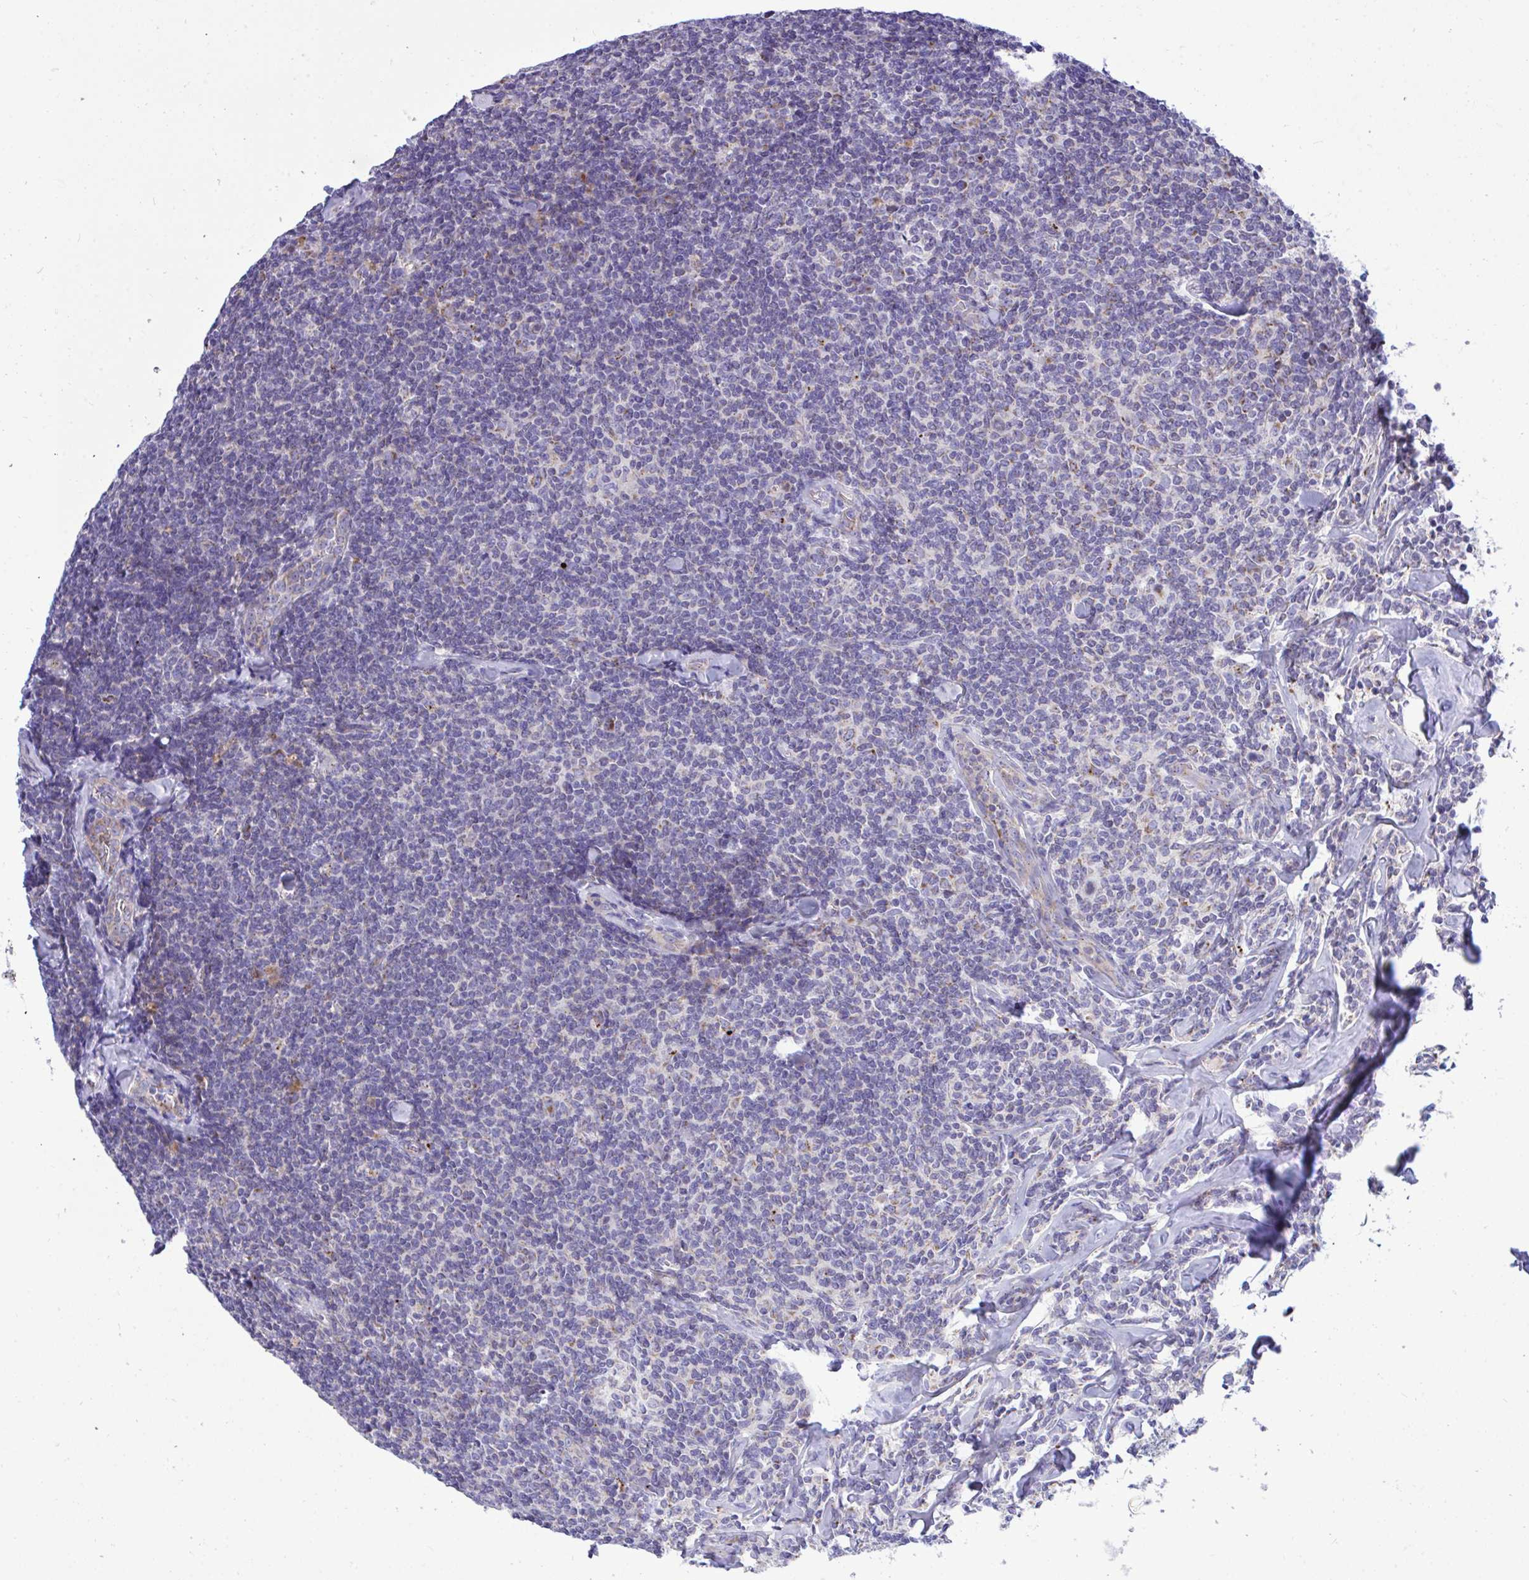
{"staining": {"intensity": "negative", "quantity": "none", "location": "none"}, "tissue": "lymphoma", "cell_type": "Tumor cells", "image_type": "cancer", "snomed": [{"axis": "morphology", "description": "Malignant lymphoma, non-Hodgkin's type, Low grade"}, {"axis": "topography", "description": "Lymph node"}], "caption": "Immunohistochemical staining of human lymphoma exhibits no significant staining in tumor cells.", "gene": "MRPS16", "patient": {"sex": "female", "age": 56}}